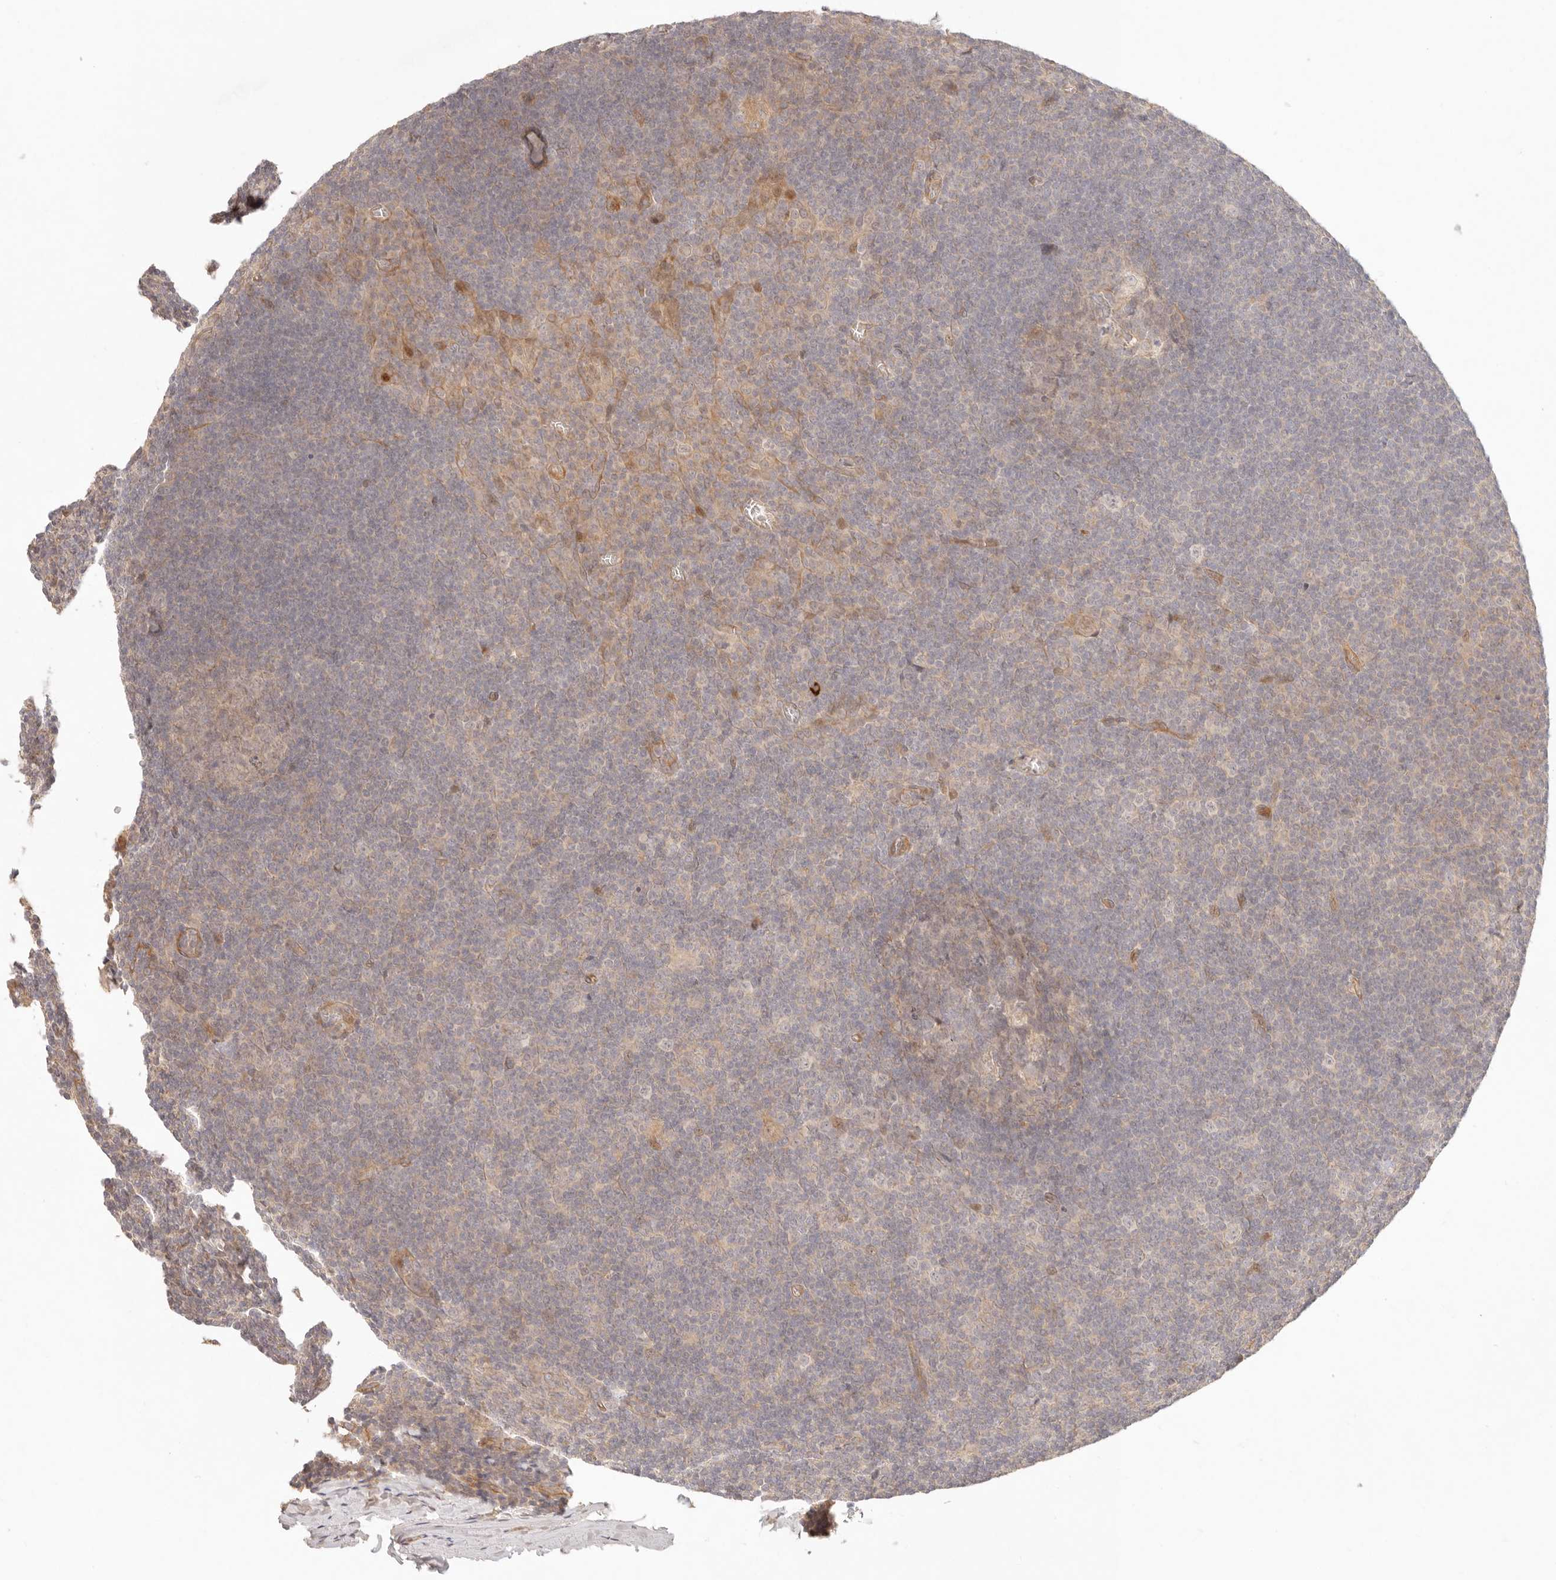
{"staining": {"intensity": "negative", "quantity": "none", "location": "none"}, "tissue": "tonsil", "cell_type": "Germinal center cells", "image_type": "normal", "snomed": [{"axis": "morphology", "description": "Normal tissue, NOS"}, {"axis": "topography", "description": "Tonsil"}], "caption": "Tonsil was stained to show a protein in brown. There is no significant positivity in germinal center cells. (DAB IHC visualized using brightfield microscopy, high magnification).", "gene": "PPP1R3B", "patient": {"sex": "male", "age": 37}}